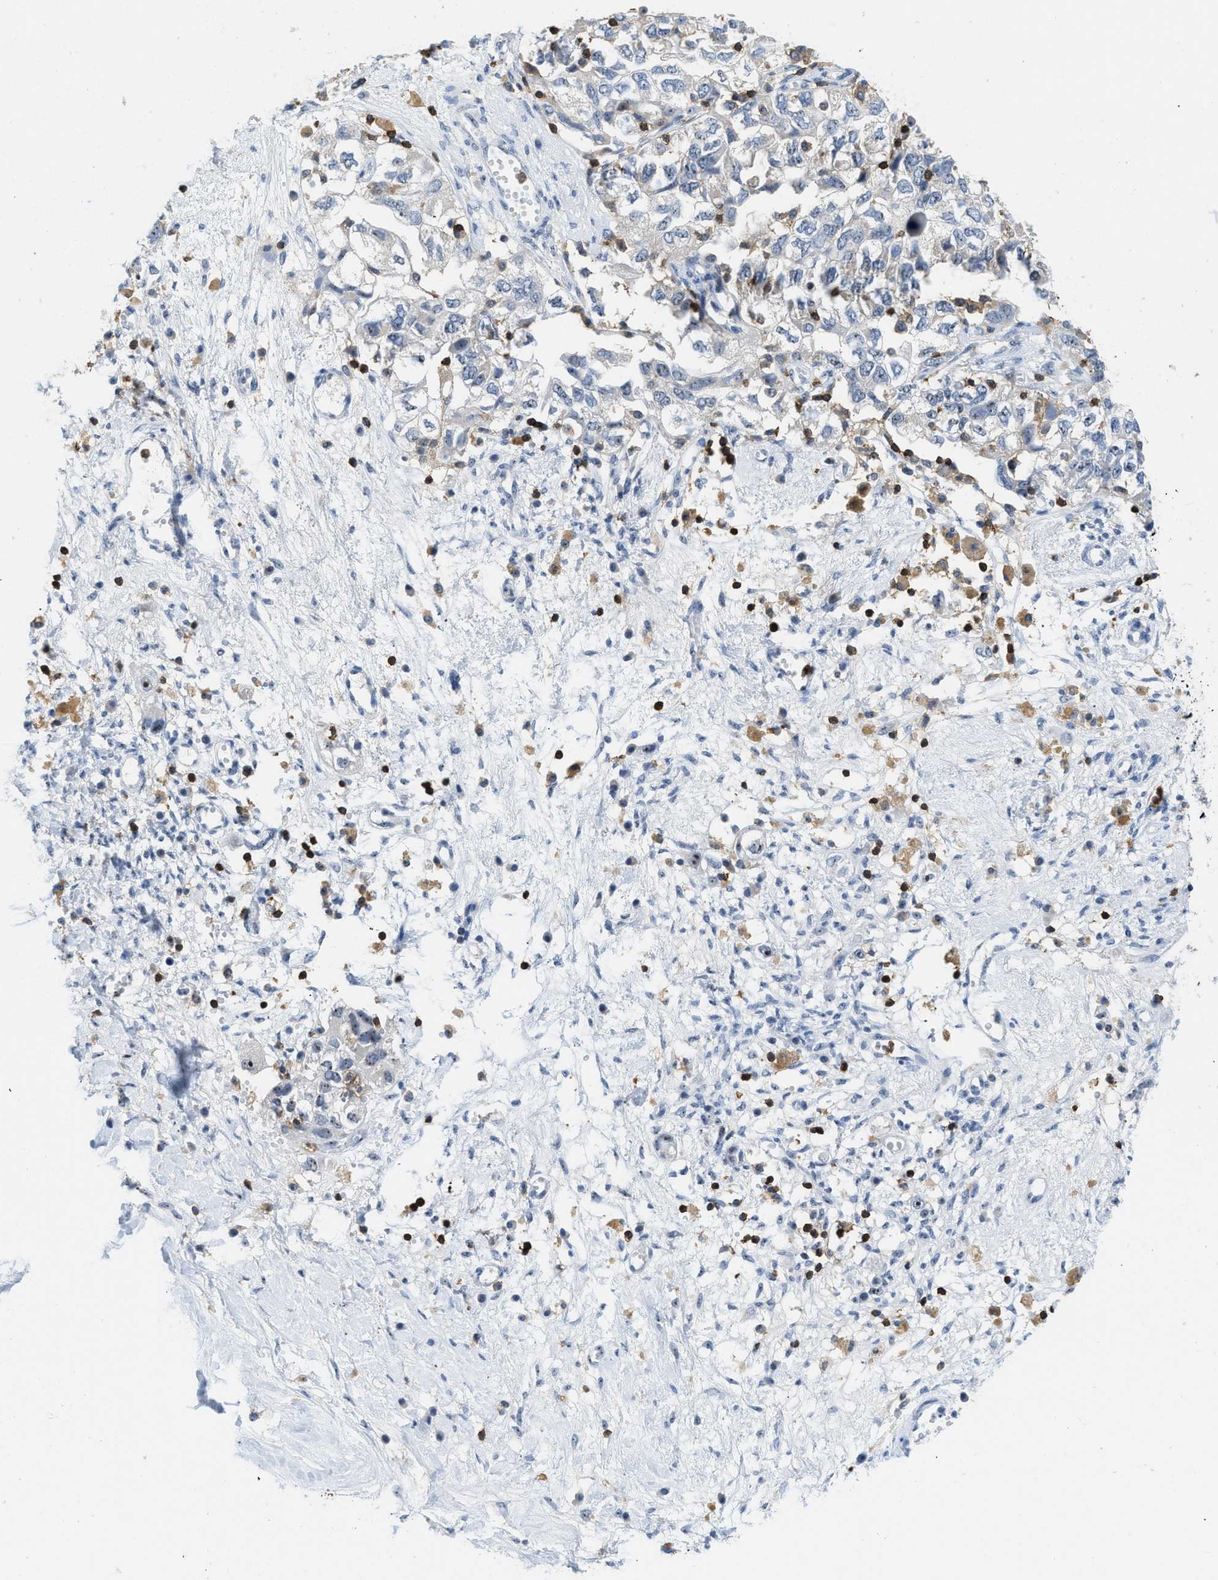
{"staining": {"intensity": "negative", "quantity": "none", "location": "none"}, "tissue": "ovarian cancer", "cell_type": "Tumor cells", "image_type": "cancer", "snomed": [{"axis": "morphology", "description": "Carcinoma, NOS"}, {"axis": "morphology", "description": "Cystadenocarcinoma, serous, NOS"}, {"axis": "topography", "description": "Ovary"}], "caption": "DAB (3,3'-diaminobenzidine) immunohistochemical staining of human ovarian serous cystadenocarcinoma demonstrates no significant expression in tumor cells.", "gene": "FAM151A", "patient": {"sex": "female", "age": 69}}